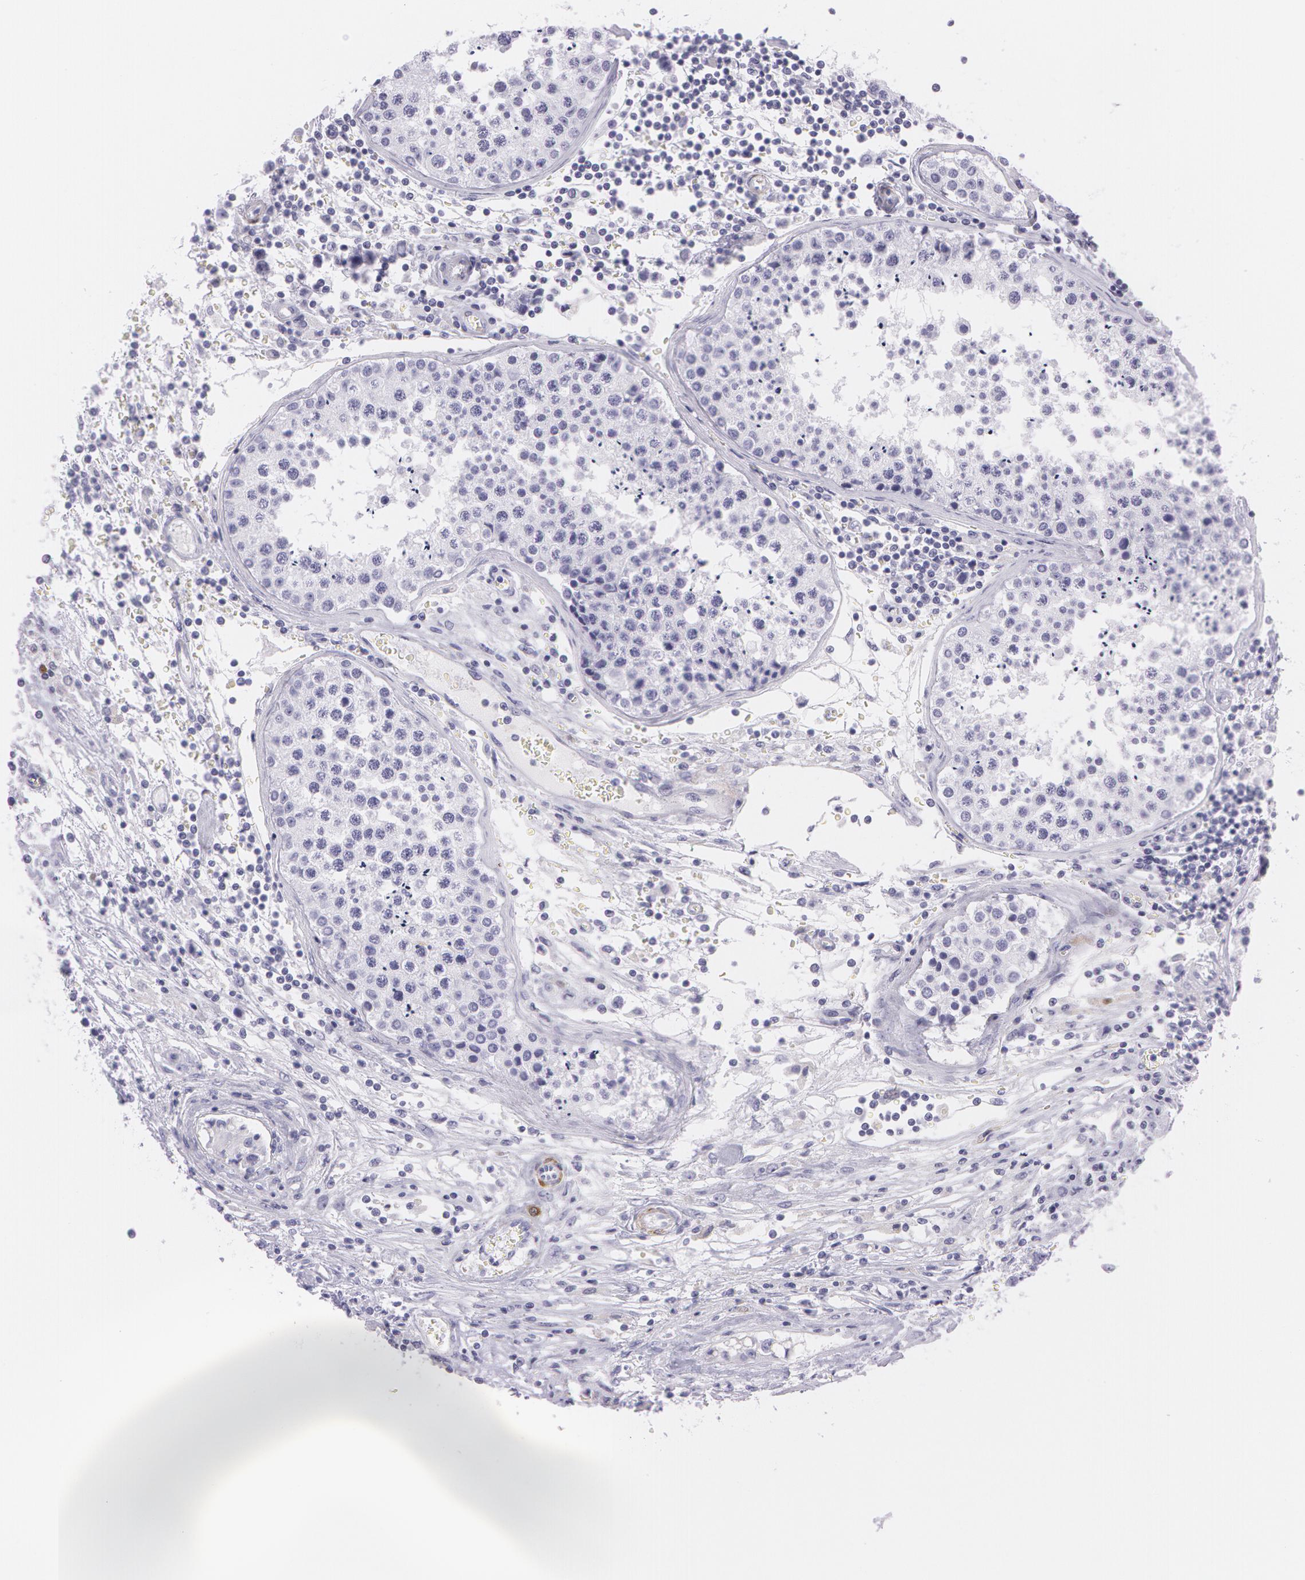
{"staining": {"intensity": "negative", "quantity": "none", "location": "none"}, "tissue": "testis cancer", "cell_type": "Tumor cells", "image_type": "cancer", "snomed": [{"axis": "morphology", "description": "Carcinoma, Embryonal, NOS"}, {"axis": "topography", "description": "Testis"}], "caption": "The photomicrograph displays no significant positivity in tumor cells of testis cancer (embryonal carcinoma).", "gene": "SNCG", "patient": {"sex": "male", "age": 31}}